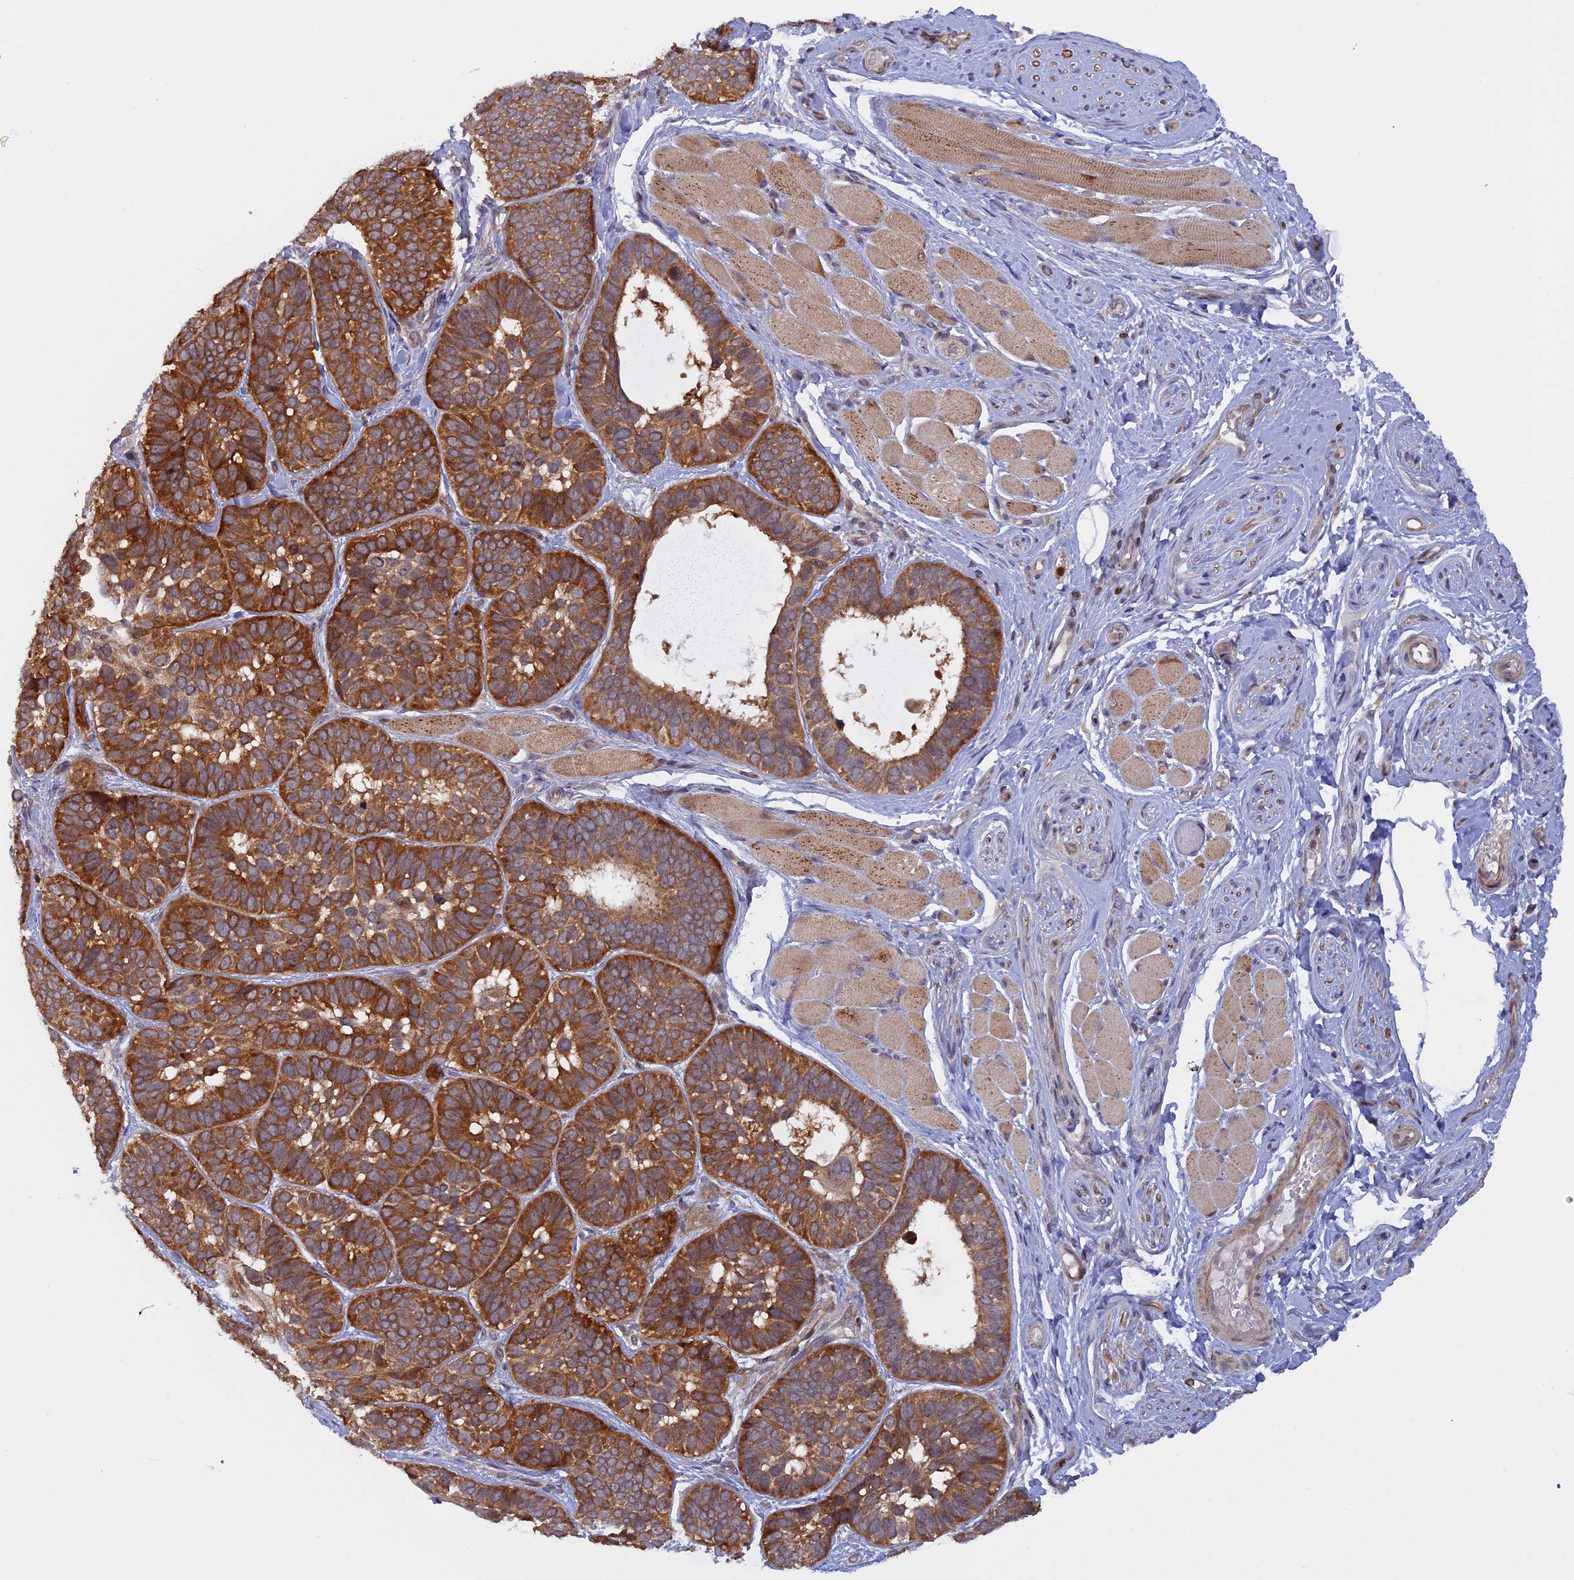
{"staining": {"intensity": "strong", "quantity": ">75%", "location": "cytoplasmic/membranous"}, "tissue": "skin cancer", "cell_type": "Tumor cells", "image_type": "cancer", "snomed": [{"axis": "morphology", "description": "Basal cell carcinoma"}, {"axis": "topography", "description": "Skin"}], "caption": "Immunohistochemistry (IHC) micrograph of human basal cell carcinoma (skin) stained for a protein (brown), which displays high levels of strong cytoplasmic/membranous positivity in about >75% of tumor cells.", "gene": "FERMT1", "patient": {"sex": "male", "age": 62}}